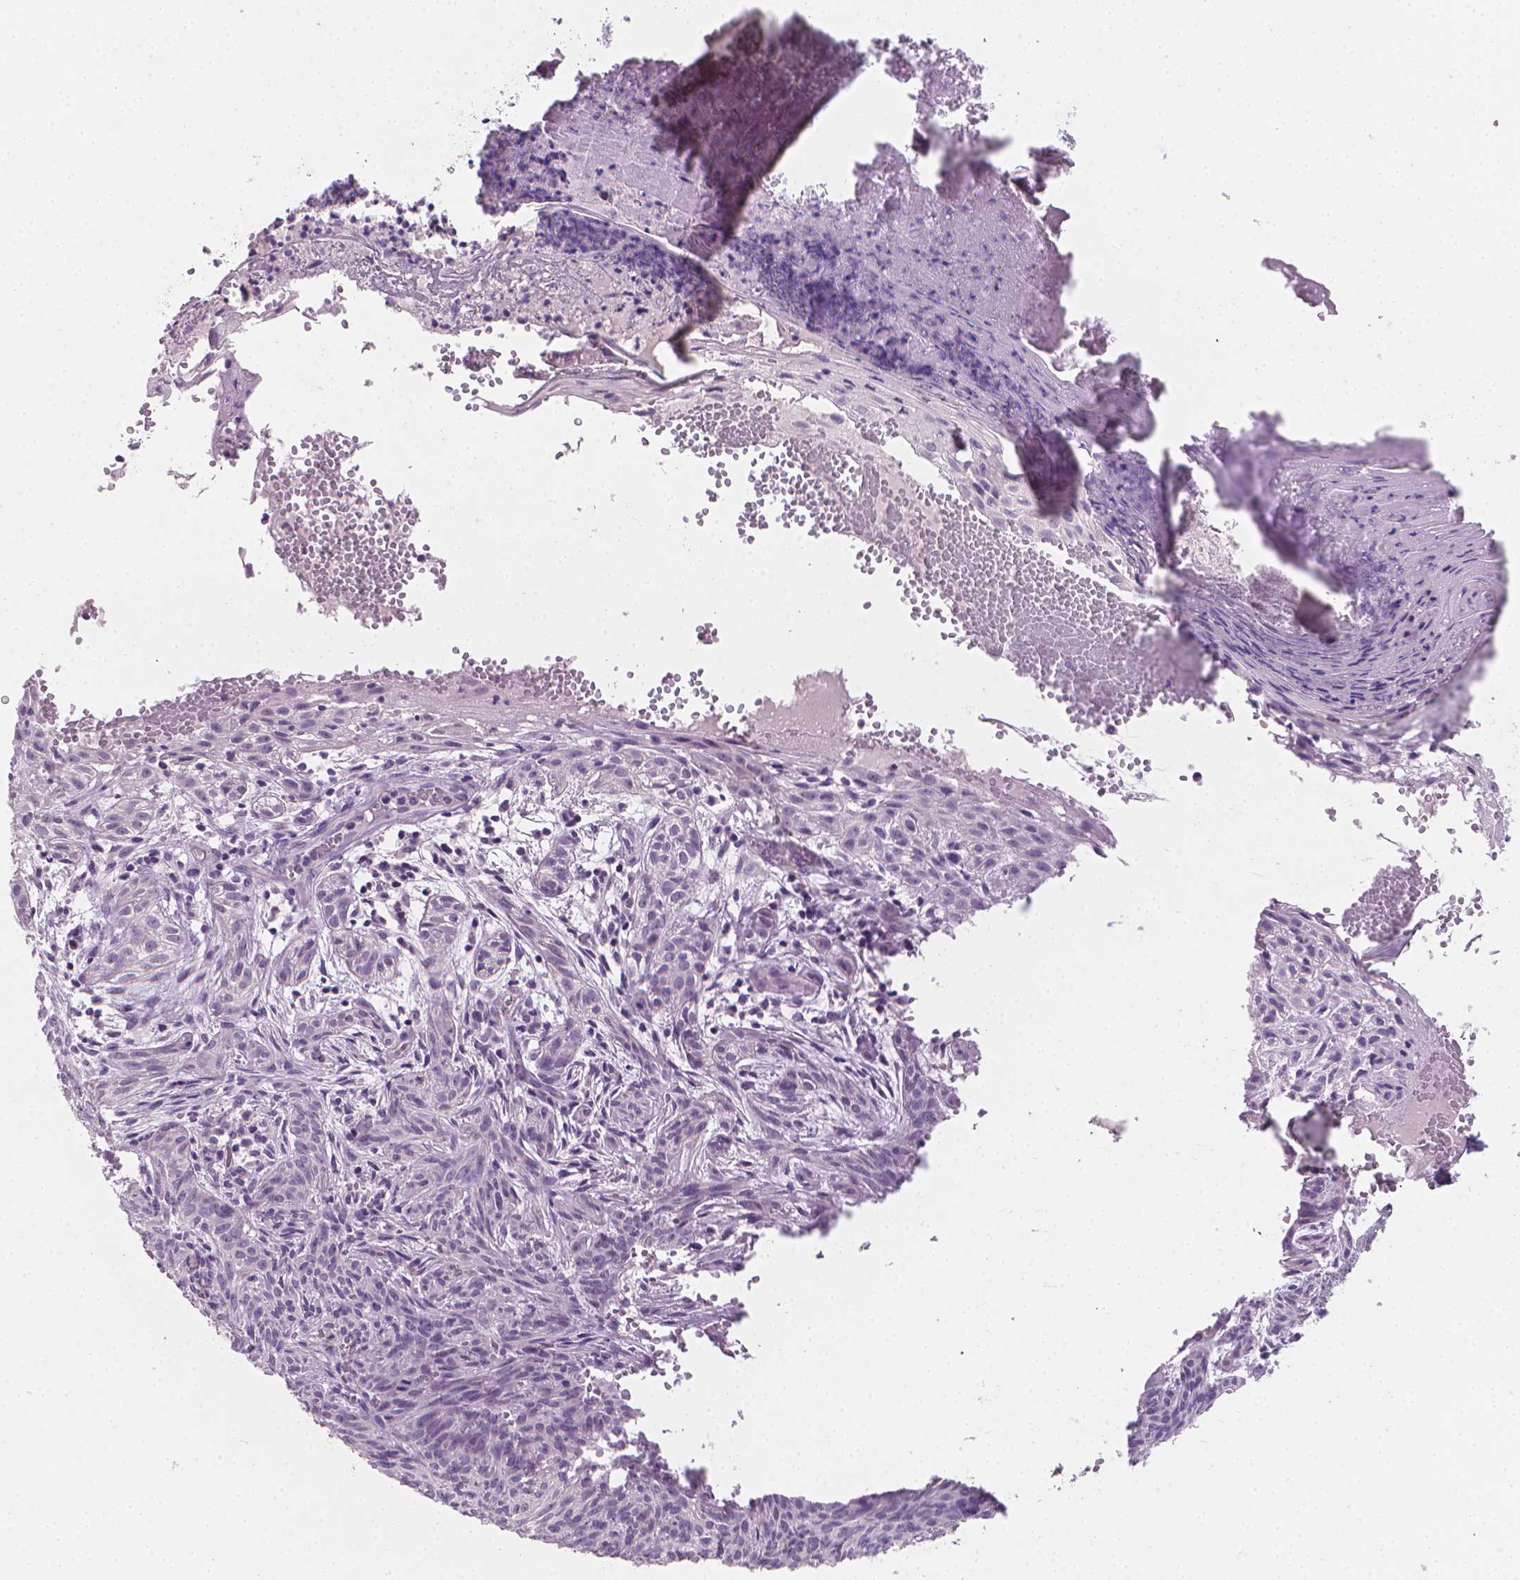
{"staining": {"intensity": "negative", "quantity": "none", "location": "none"}, "tissue": "skin cancer", "cell_type": "Tumor cells", "image_type": "cancer", "snomed": [{"axis": "morphology", "description": "Basal cell carcinoma"}, {"axis": "topography", "description": "Skin"}], "caption": "Tumor cells are negative for brown protein staining in skin cancer.", "gene": "TNNI2", "patient": {"sex": "male", "age": 84}}